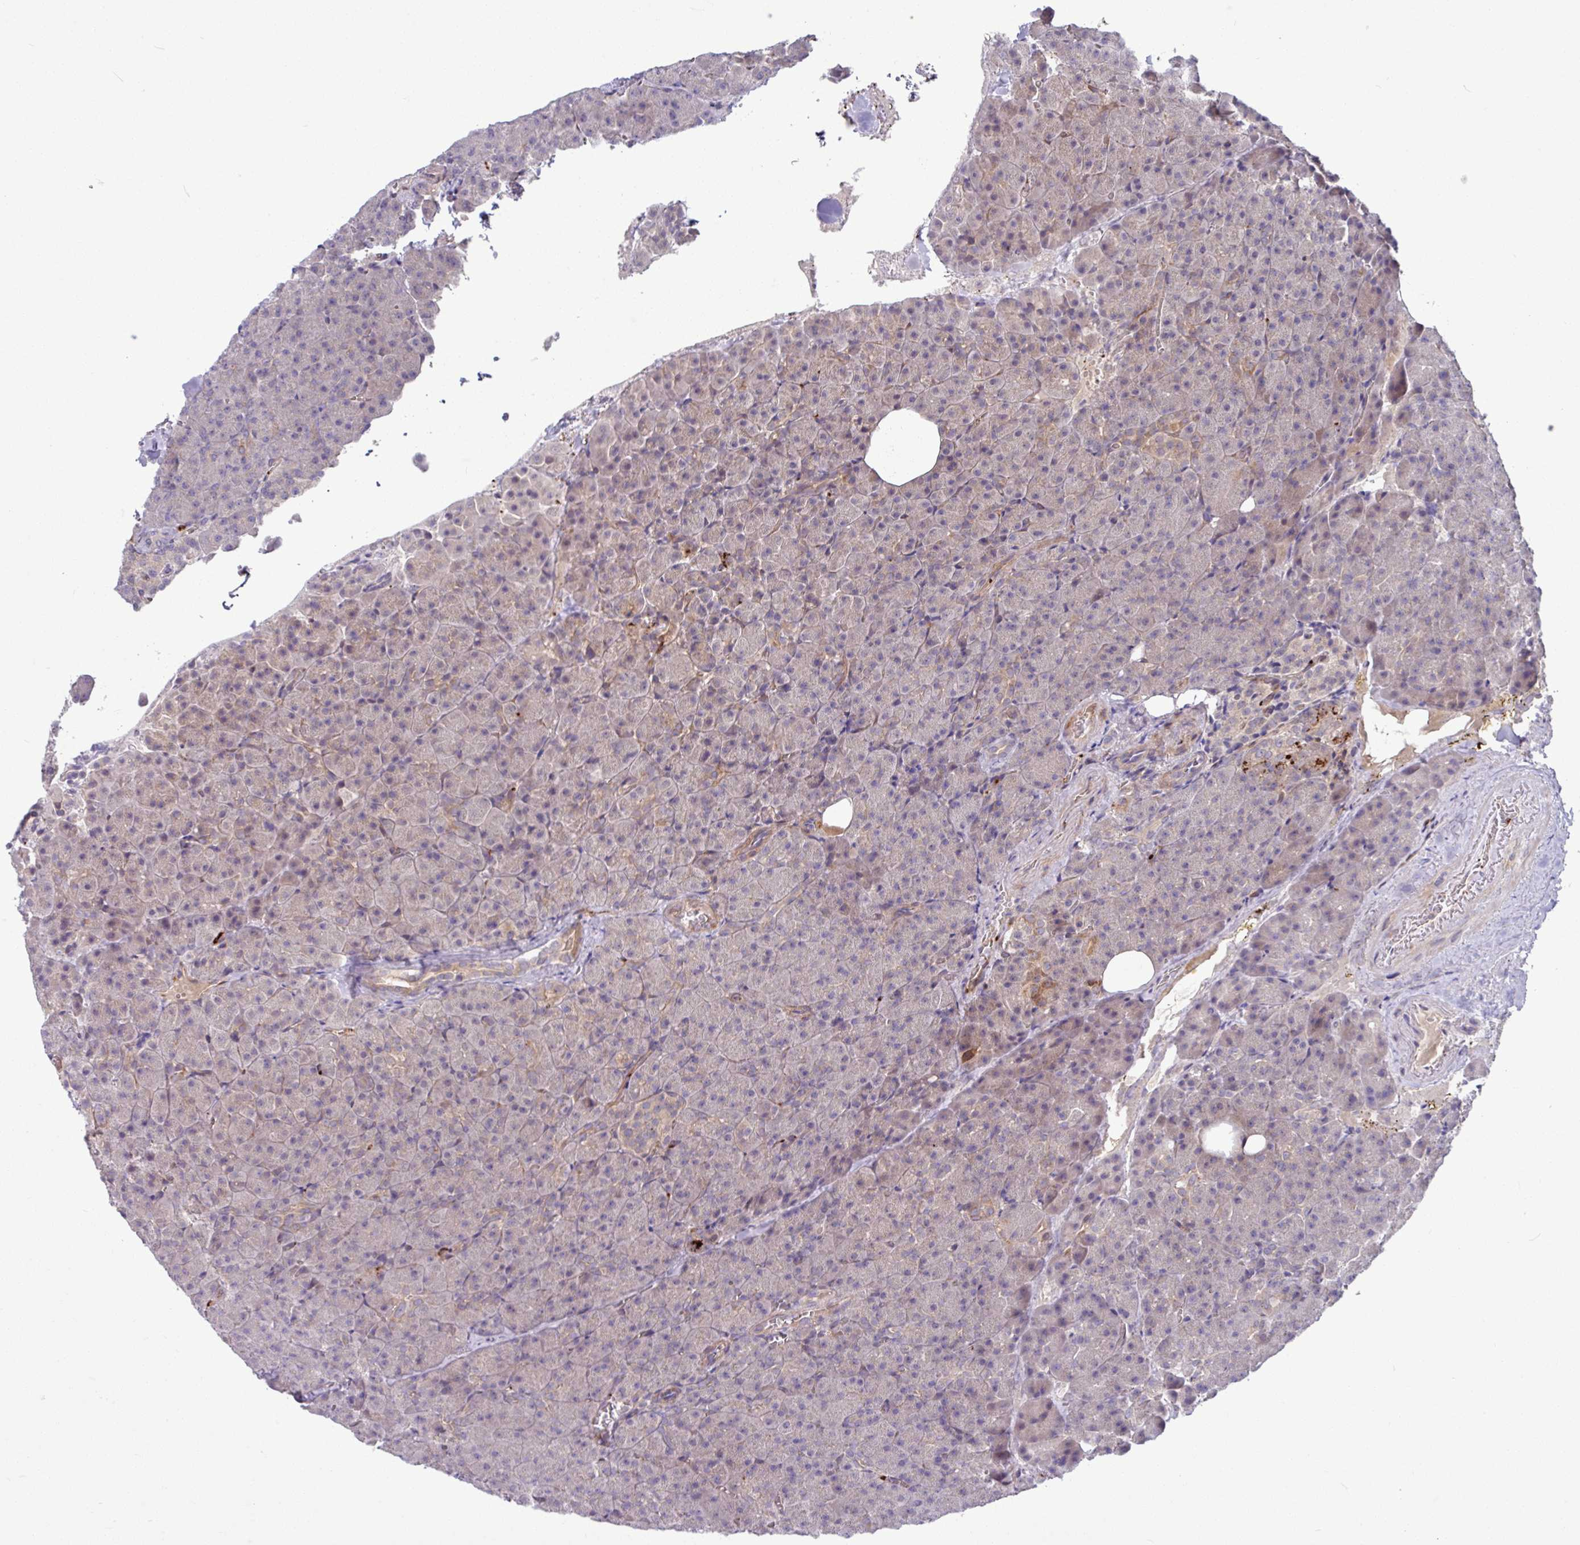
{"staining": {"intensity": "moderate", "quantity": "<25%", "location": "cytoplasmic/membranous"}, "tissue": "pancreas", "cell_type": "Exocrine glandular cells", "image_type": "normal", "snomed": [{"axis": "morphology", "description": "Normal tissue, NOS"}, {"axis": "topography", "description": "Pancreas"}], "caption": "This image demonstrates IHC staining of benign pancreas, with low moderate cytoplasmic/membranous positivity in about <25% of exocrine glandular cells.", "gene": "B4GALNT4", "patient": {"sex": "female", "age": 74}}